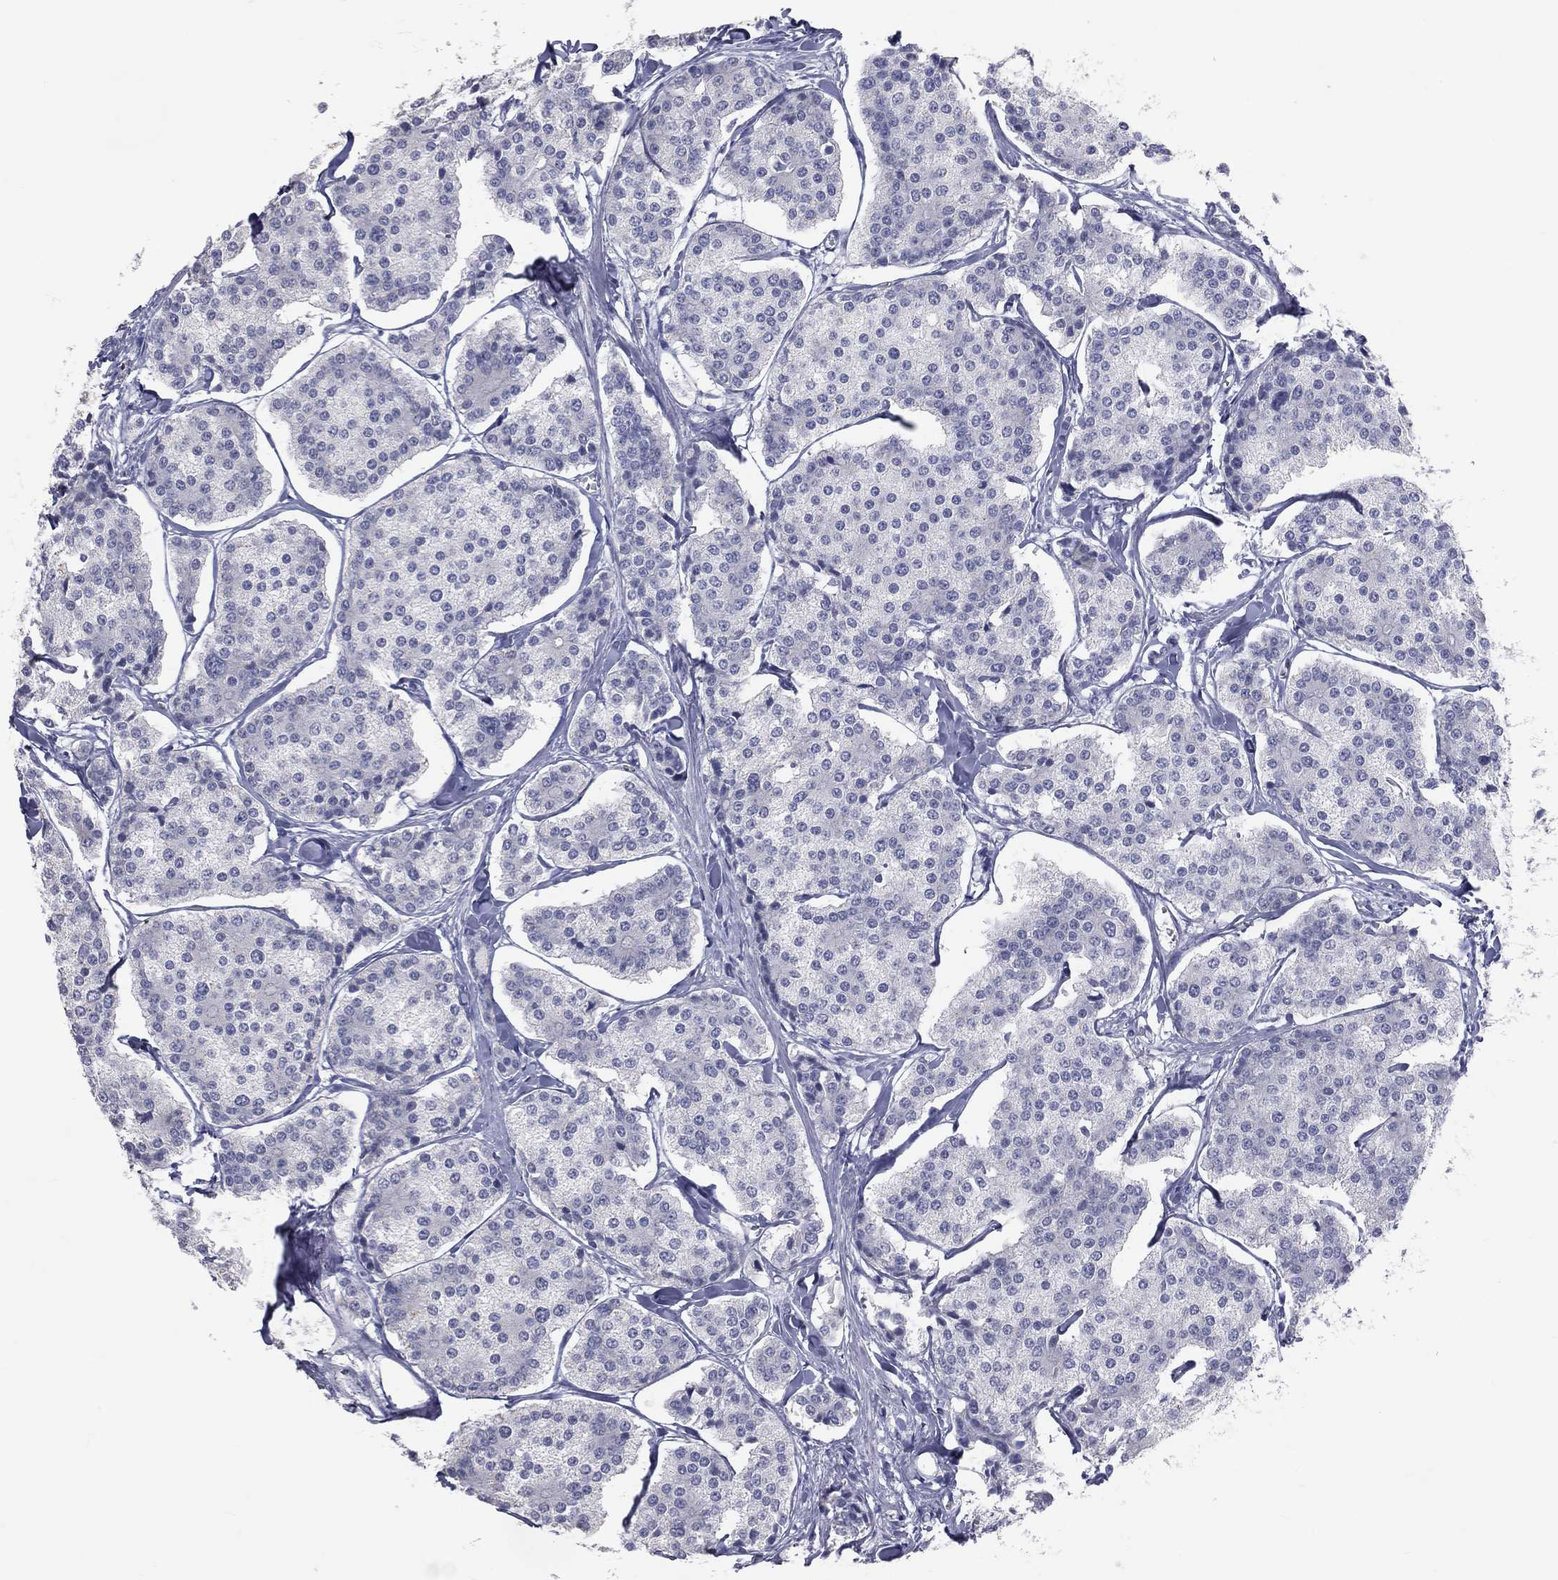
{"staining": {"intensity": "negative", "quantity": "none", "location": "none"}, "tissue": "carcinoid", "cell_type": "Tumor cells", "image_type": "cancer", "snomed": [{"axis": "morphology", "description": "Carcinoid, malignant, NOS"}, {"axis": "topography", "description": "Small intestine"}], "caption": "Immunohistochemical staining of carcinoid demonstrates no significant staining in tumor cells. The staining is performed using DAB brown chromogen with nuclei counter-stained in using hematoxylin.", "gene": "TFPI2", "patient": {"sex": "female", "age": 65}}